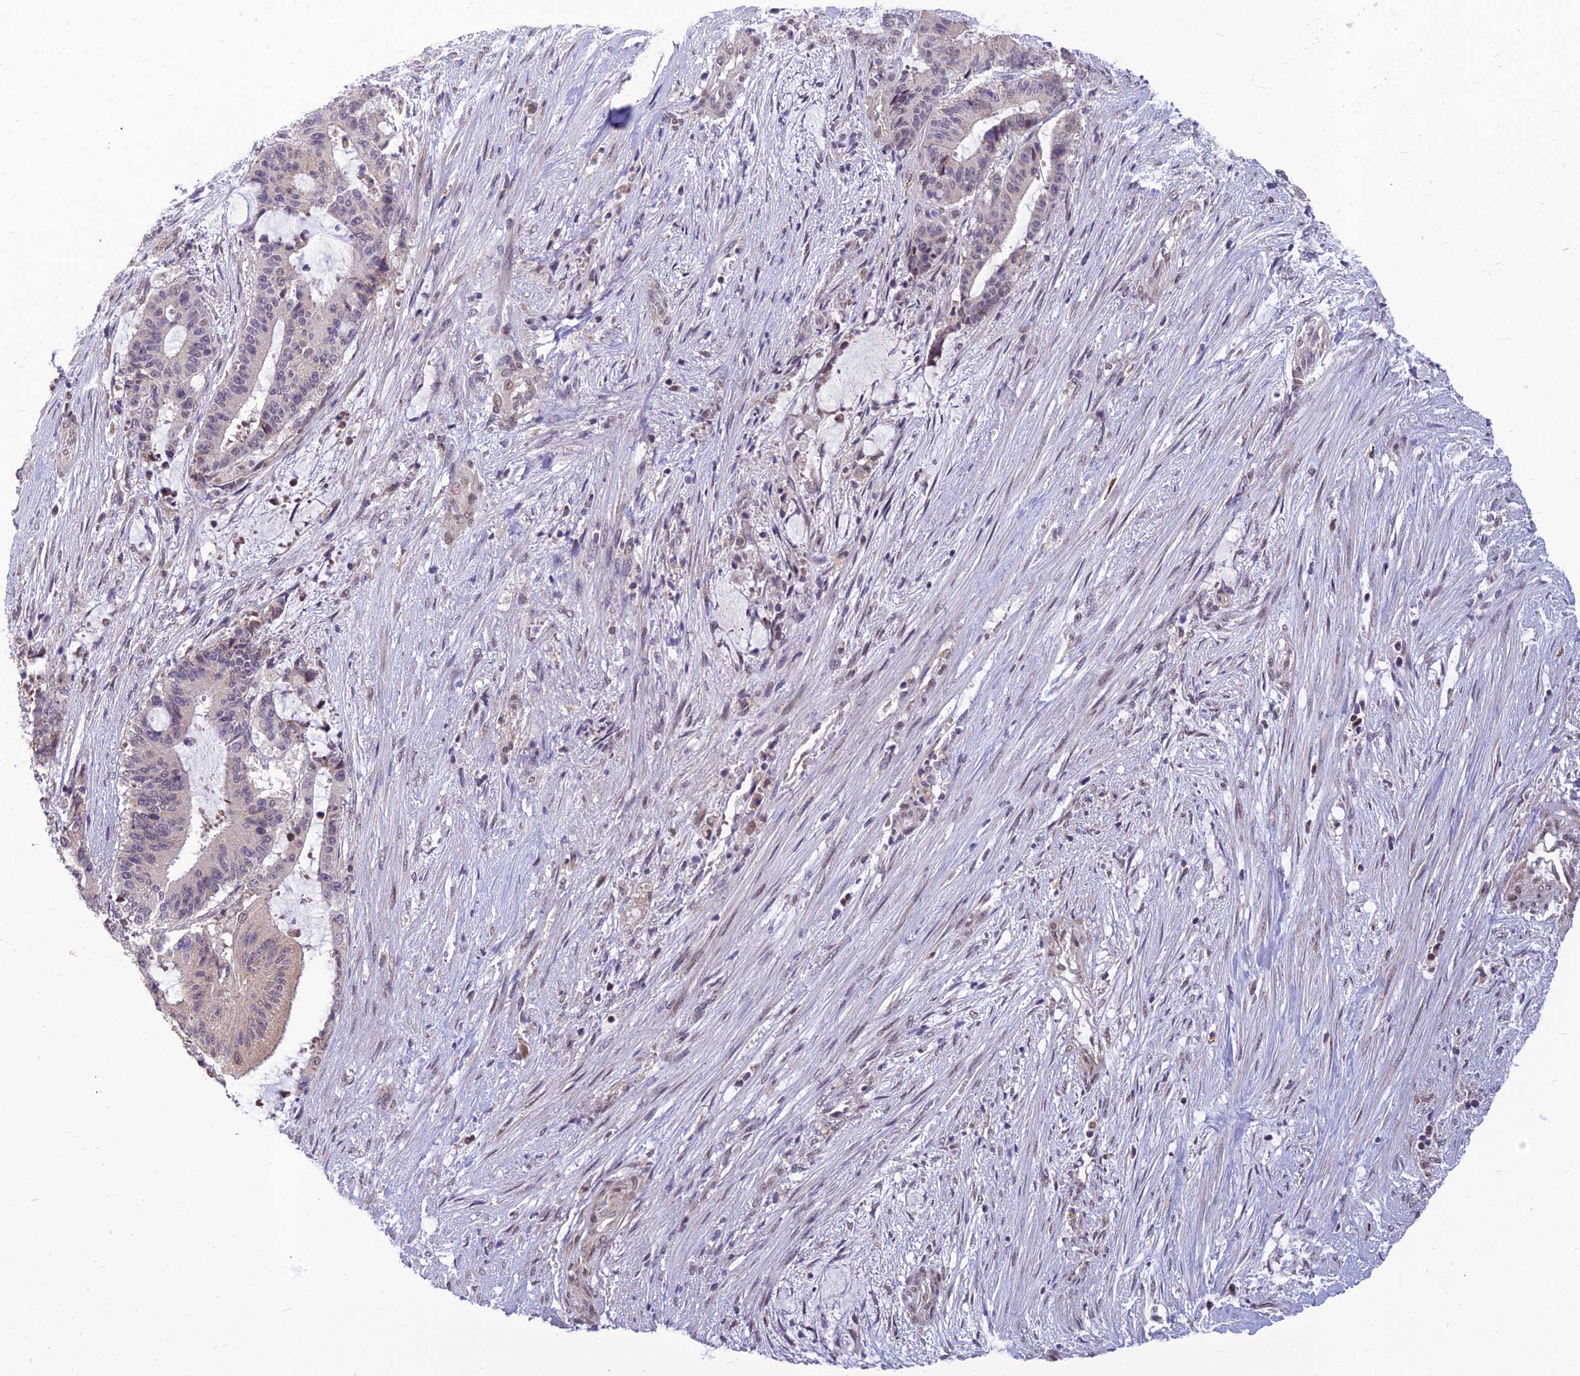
{"staining": {"intensity": "negative", "quantity": "none", "location": "none"}, "tissue": "liver cancer", "cell_type": "Tumor cells", "image_type": "cancer", "snomed": [{"axis": "morphology", "description": "Normal tissue, NOS"}, {"axis": "morphology", "description": "Cholangiocarcinoma"}, {"axis": "topography", "description": "Liver"}, {"axis": "topography", "description": "Peripheral nerve tissue"}], "caption": "The image shows no significant staining in tumor cells of liver cholangiocarcinoma.", "gene": "FBRS", "patient": {"sex": "female", "age": 73}}